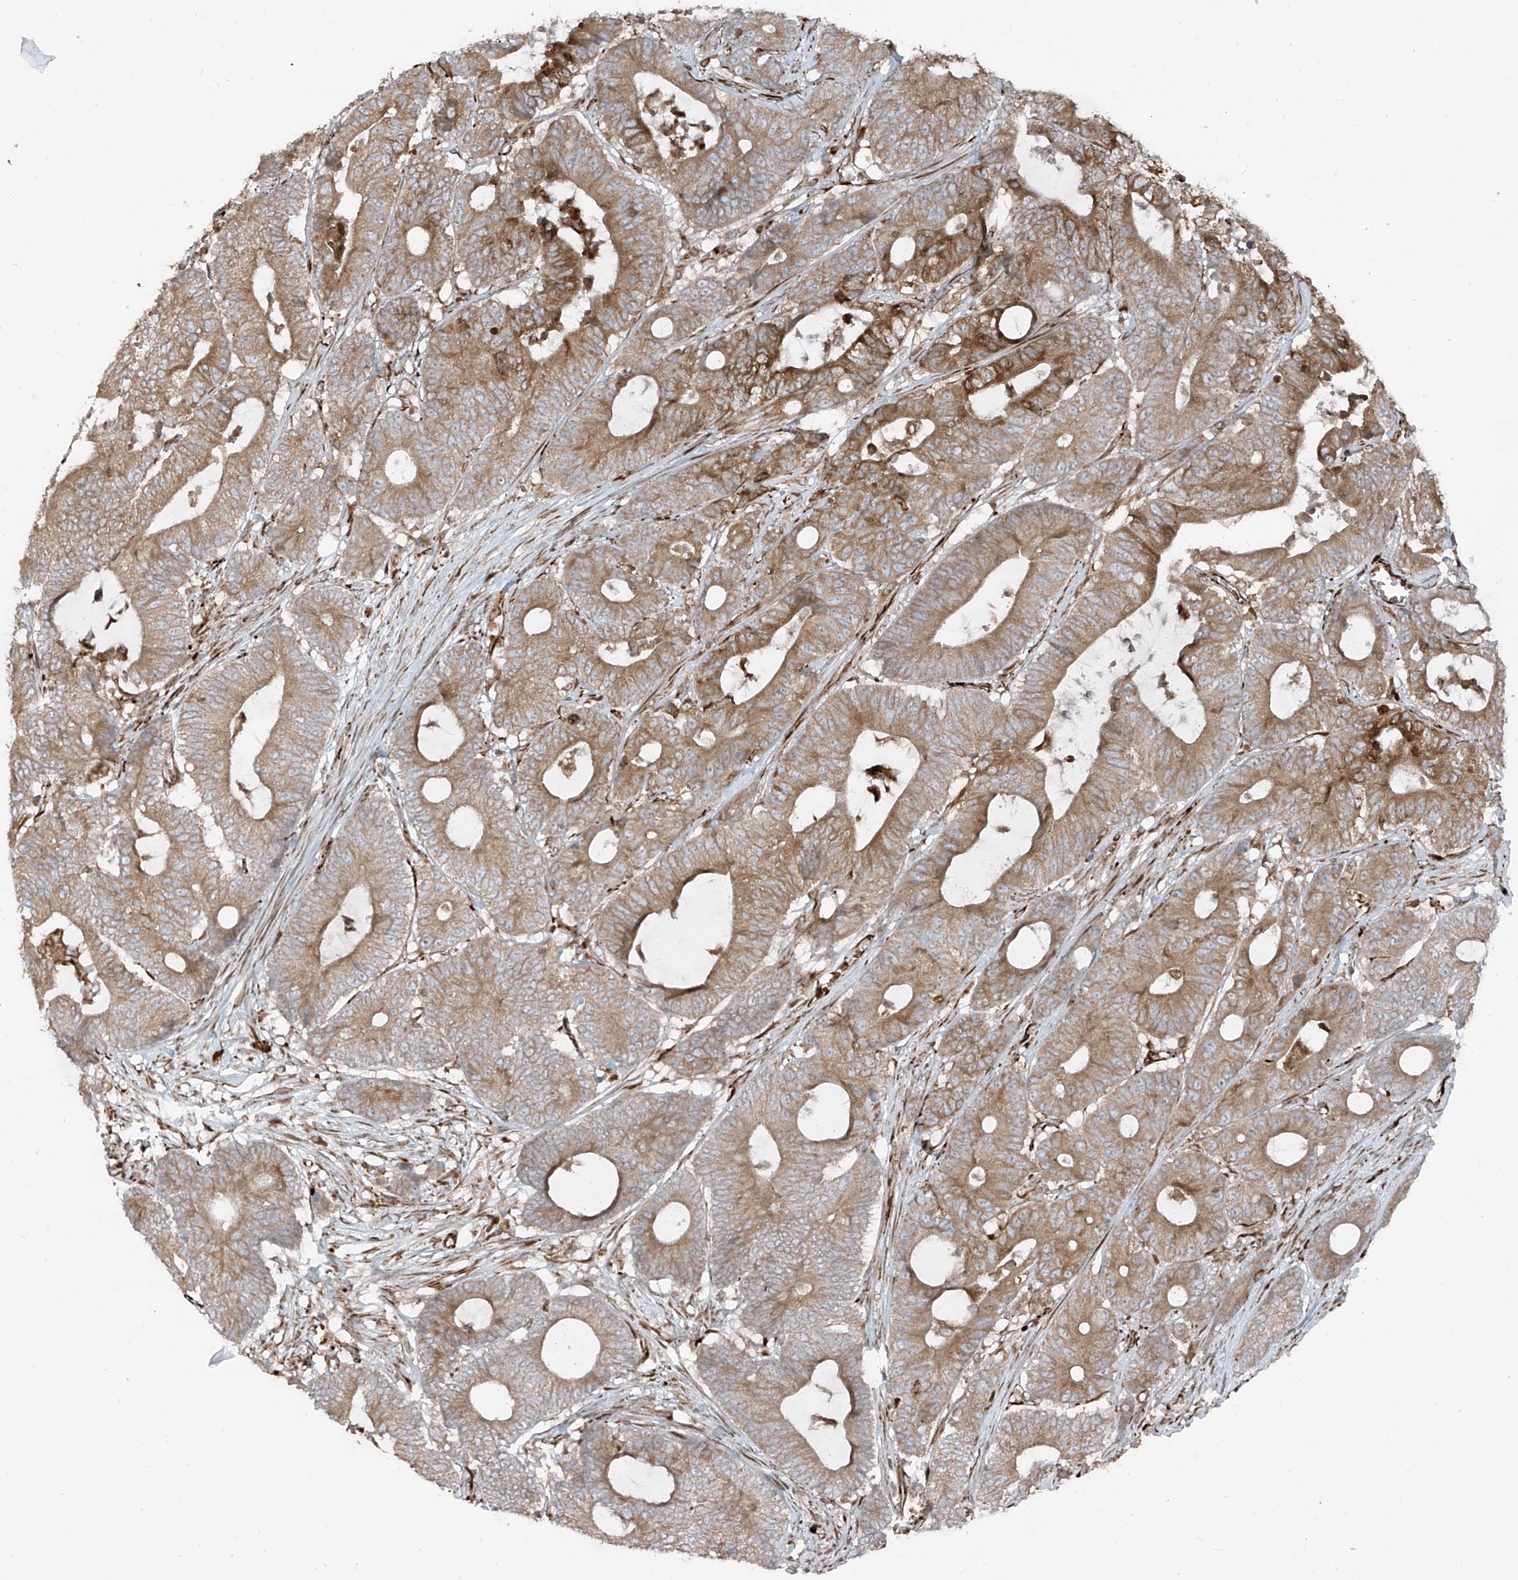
{"staining": {"intensity": "moderate", "quantity": ">75%", "location": "cytoplasmic/membranous"}, "tissue": "colorectal cancer", "cell_type": "Tumor cells", "image_type": "cancer", "snomed": [{"axis": "morphology", "description": "Adenocarcinoma, NOS"}, {"axis": "topography", "description": "Colon"}], "caption": "An immunohistochemistry histopathology image of neoplastic tissue is shown. Protein staining in brown highlights moderate cytoplasmic/membranous positivity in adenocarcinoma (colorectal) within tumor cells. (DAB (3,3'-diaminobenzidine) = brown stain, brightfield microscopy at high magnification).", "gene": "ERLEC1", "patient": {"sex": "female", "age": 84}}